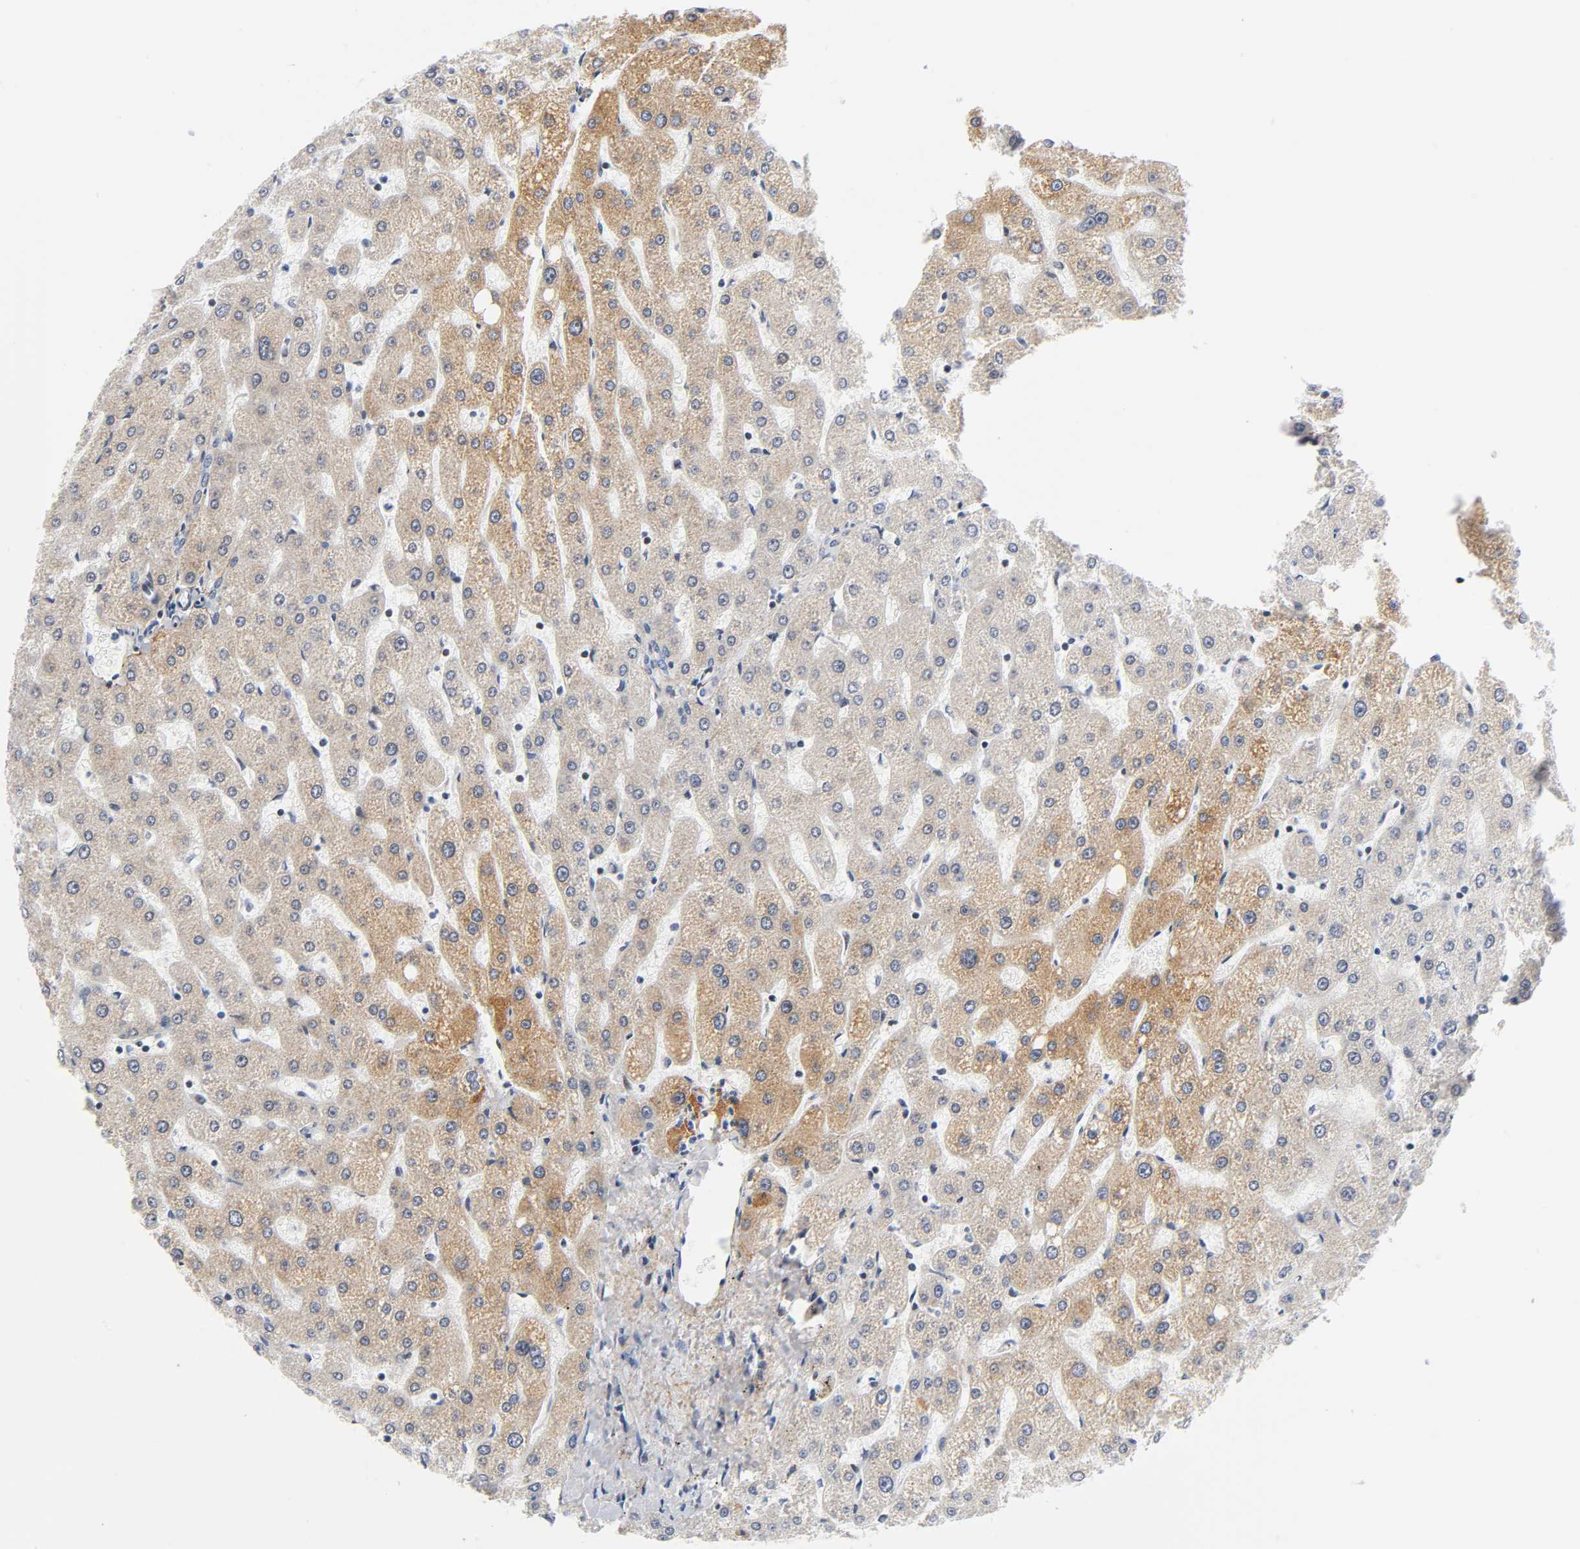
{"staining": {"intensity": "negative", "quantity": "none", "location": "none"}, "tissue": "liver", "cell_type": "Cholangiocytes", "image_type": "normal", "snomed": [{"axis": "morphology", "description": "Normal tissue, NOS"}, {"axis": "topography", "description": "Liver"}], "caption": "This is a image of IHC staining of unremarkable liver, which shows no staining in cholangiocytes.", "gene": "DIDO1", "patient": {"sex": "male", "age": 67}}